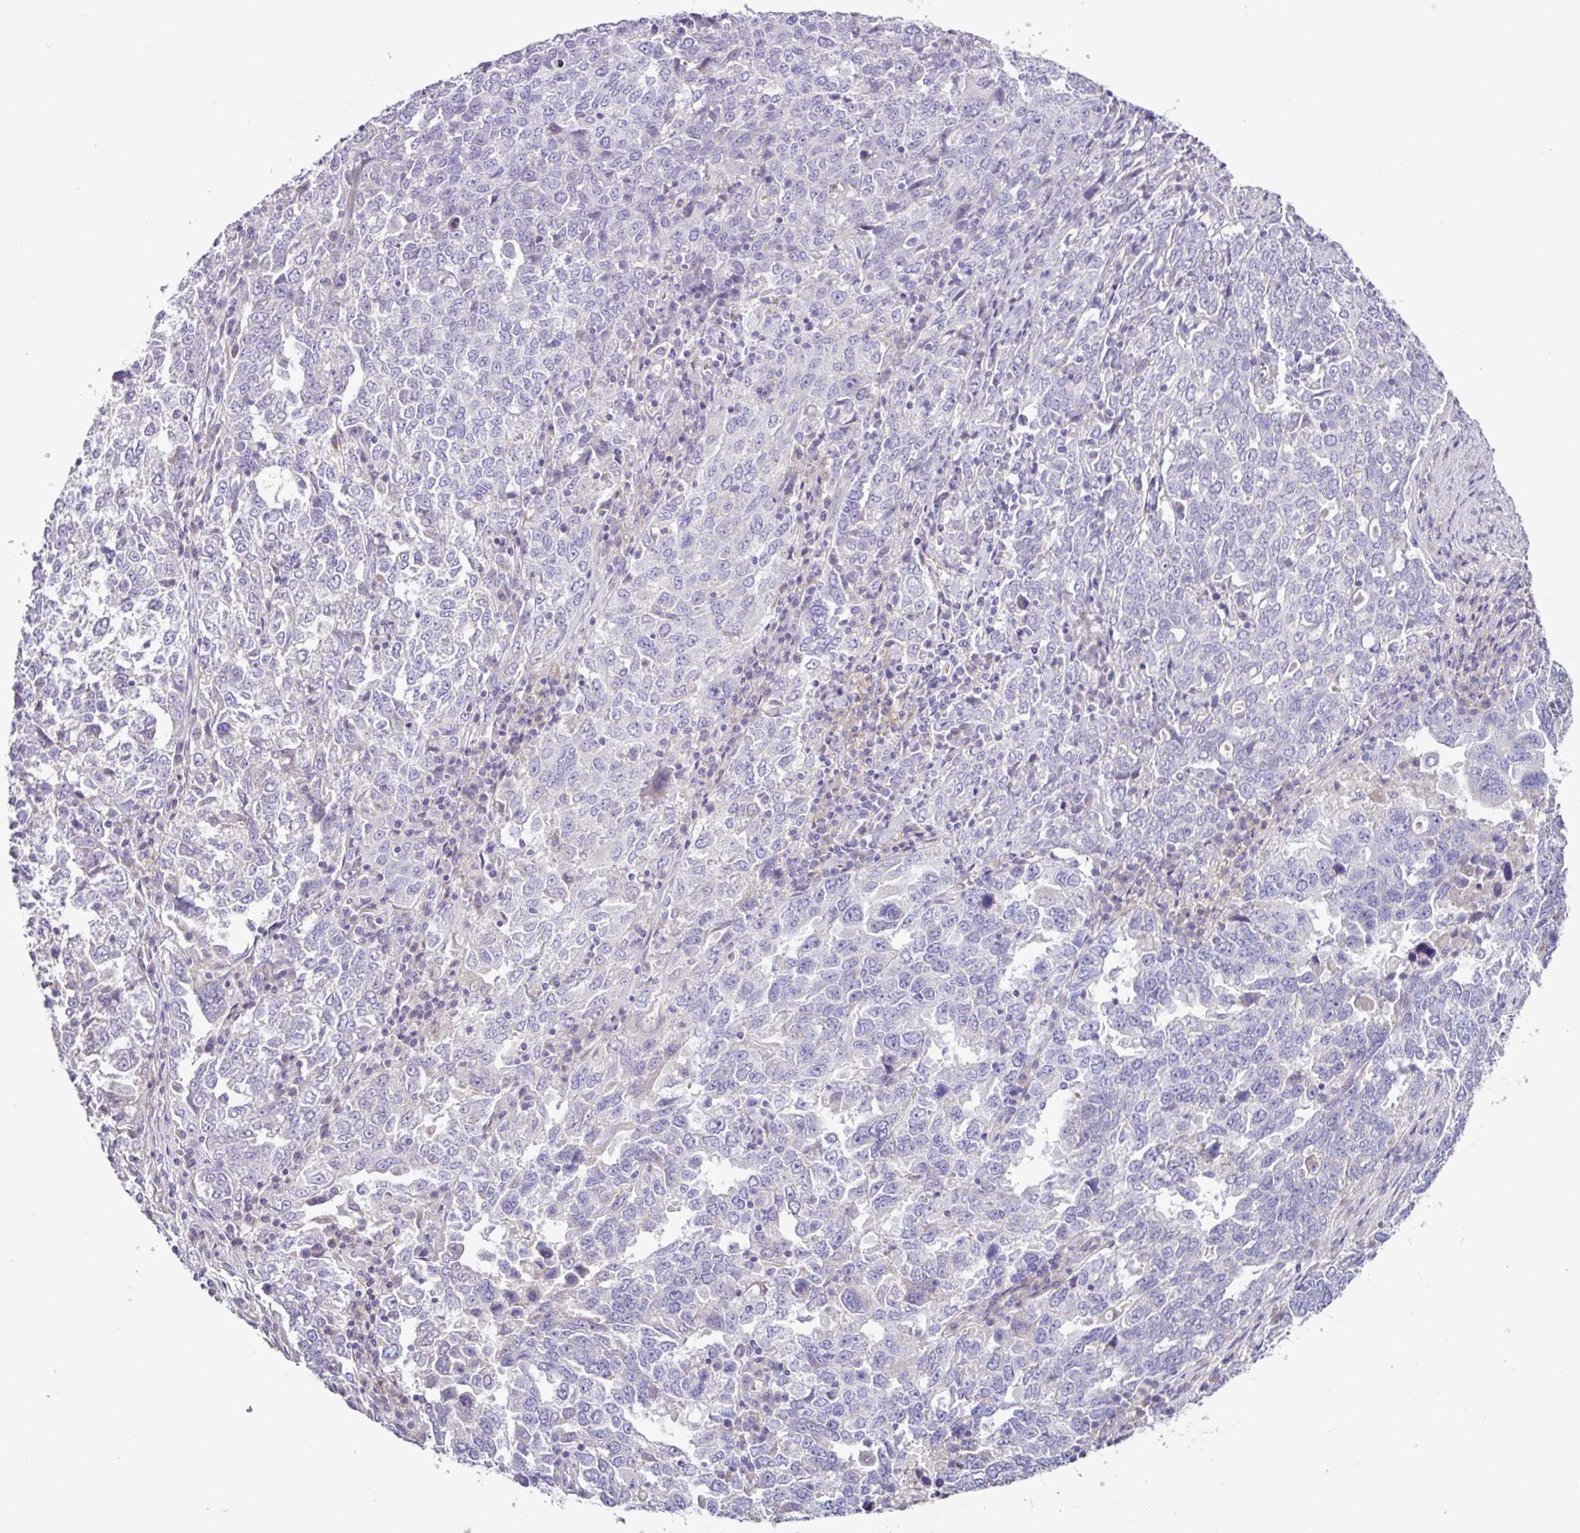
{"staining": {"intensity": "negative", "quantity": "none", "location": "none"}, "tissue": "ovarian cancer", "cell_type": "Tumor cells", "image_type": "cancer", "snomed": [{"axis": "morphology", "description": "Carcinoma, endometroid"}, {"axis": "topography", "description": "Ovary"}], "caption": "Micrograph shows no significant protein positivity in tumor cells of ovarian cancer (endometroid carcinoma).", "gene": "RGS16", "patient": {"sex": "female", "age": 62}}